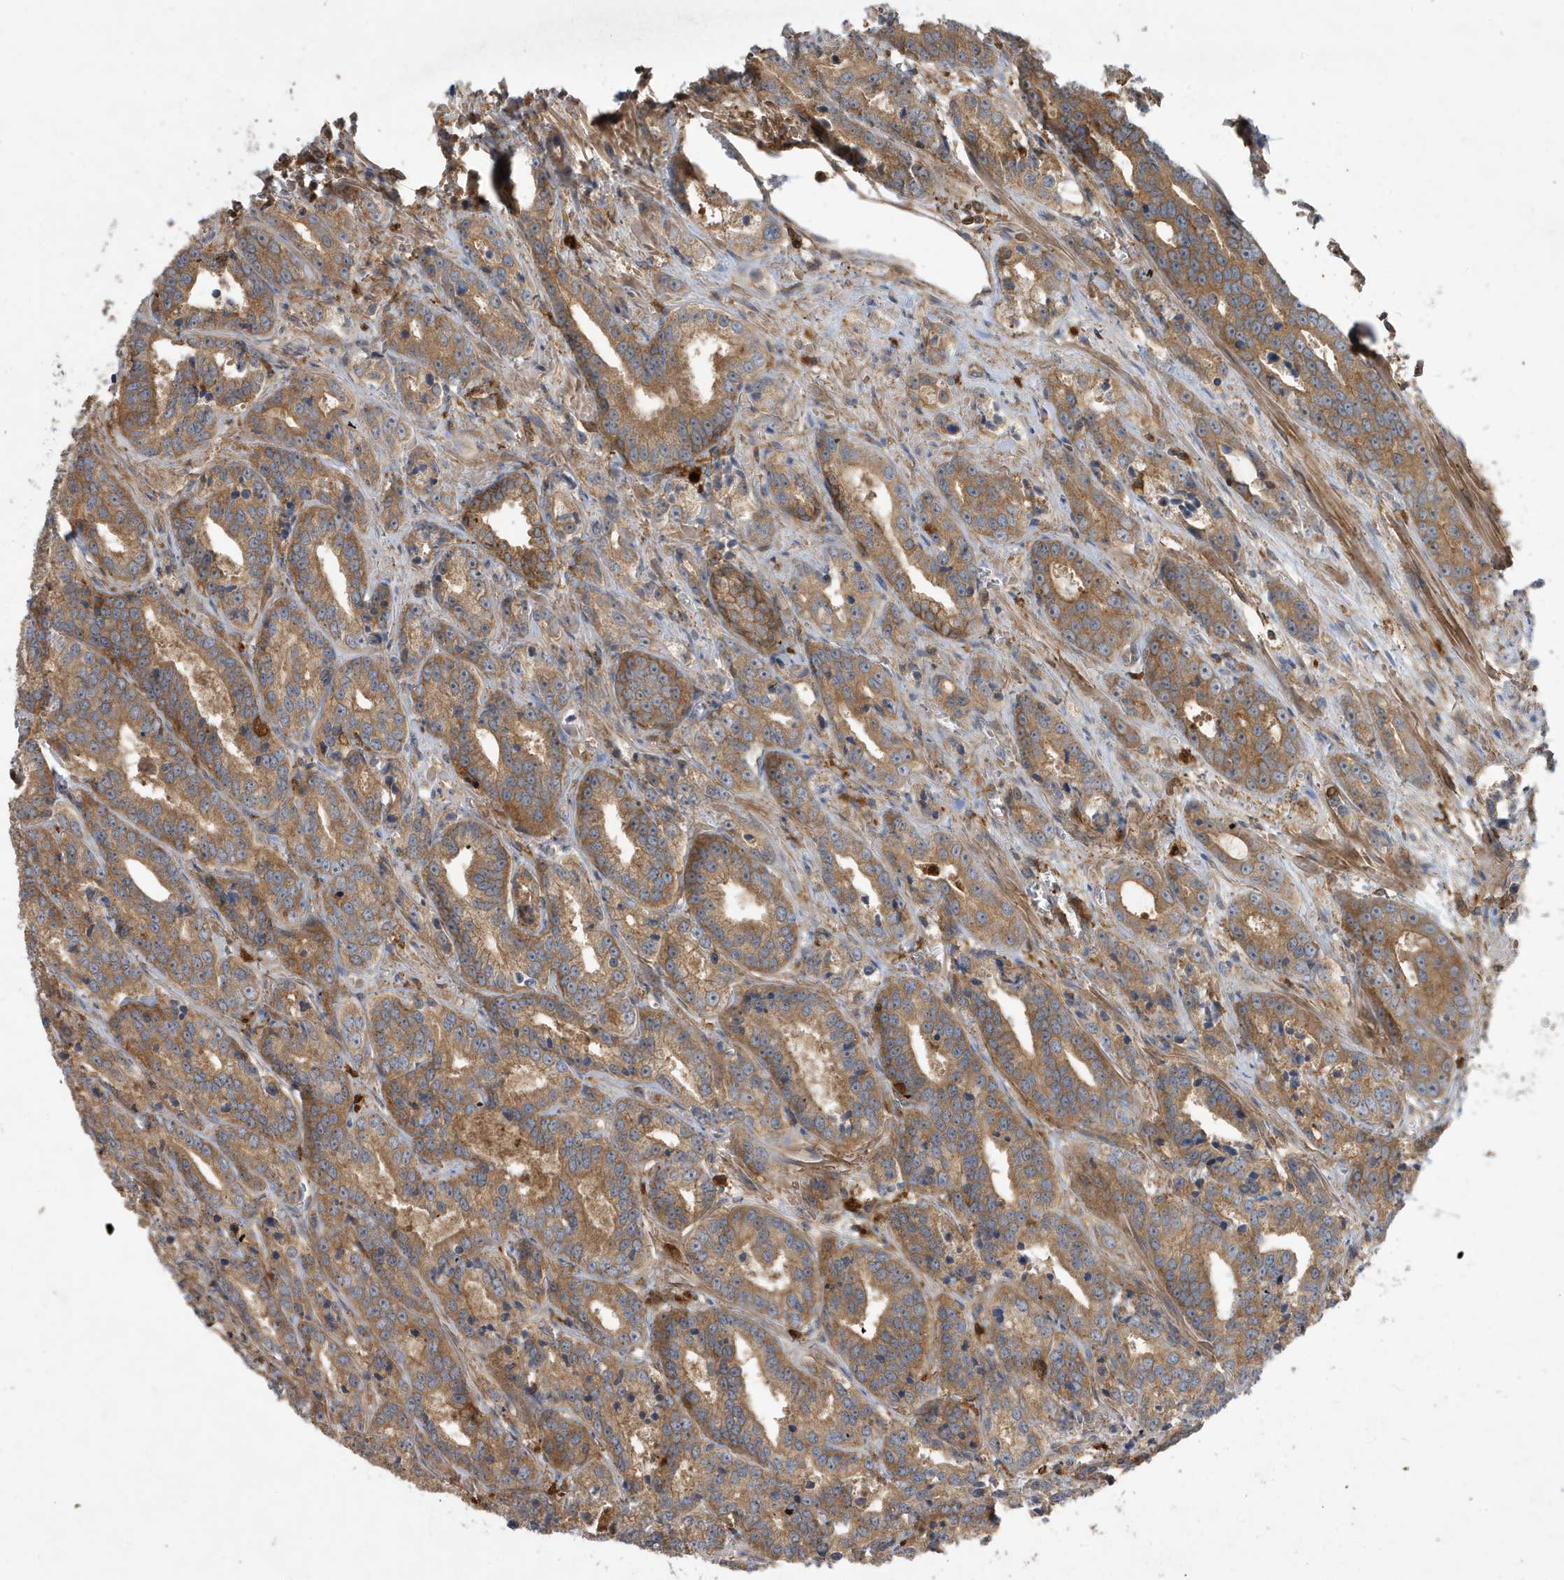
{"staining": {"intensity": "moderate", "quantity": ">75%", "location": "cytoplasmic/membranous"}, "tissue": "prostate cancer", "cell_type": "Tumor cells", "image_type": "cancer", "snomed": [{"axis": "morphology", "description": "Adenocarcinoma, High grade"}, {"axis": "topography", "description": "Prostate"}], "caption": "A photomicrograph of prostate high-grade adenocarcinoma stained for a protein reveals moderate cytoplasmic/membranous brown staining in tumor cells.", "gene": "ABTB1", "patient": {"sex": "male", "age": 62}}